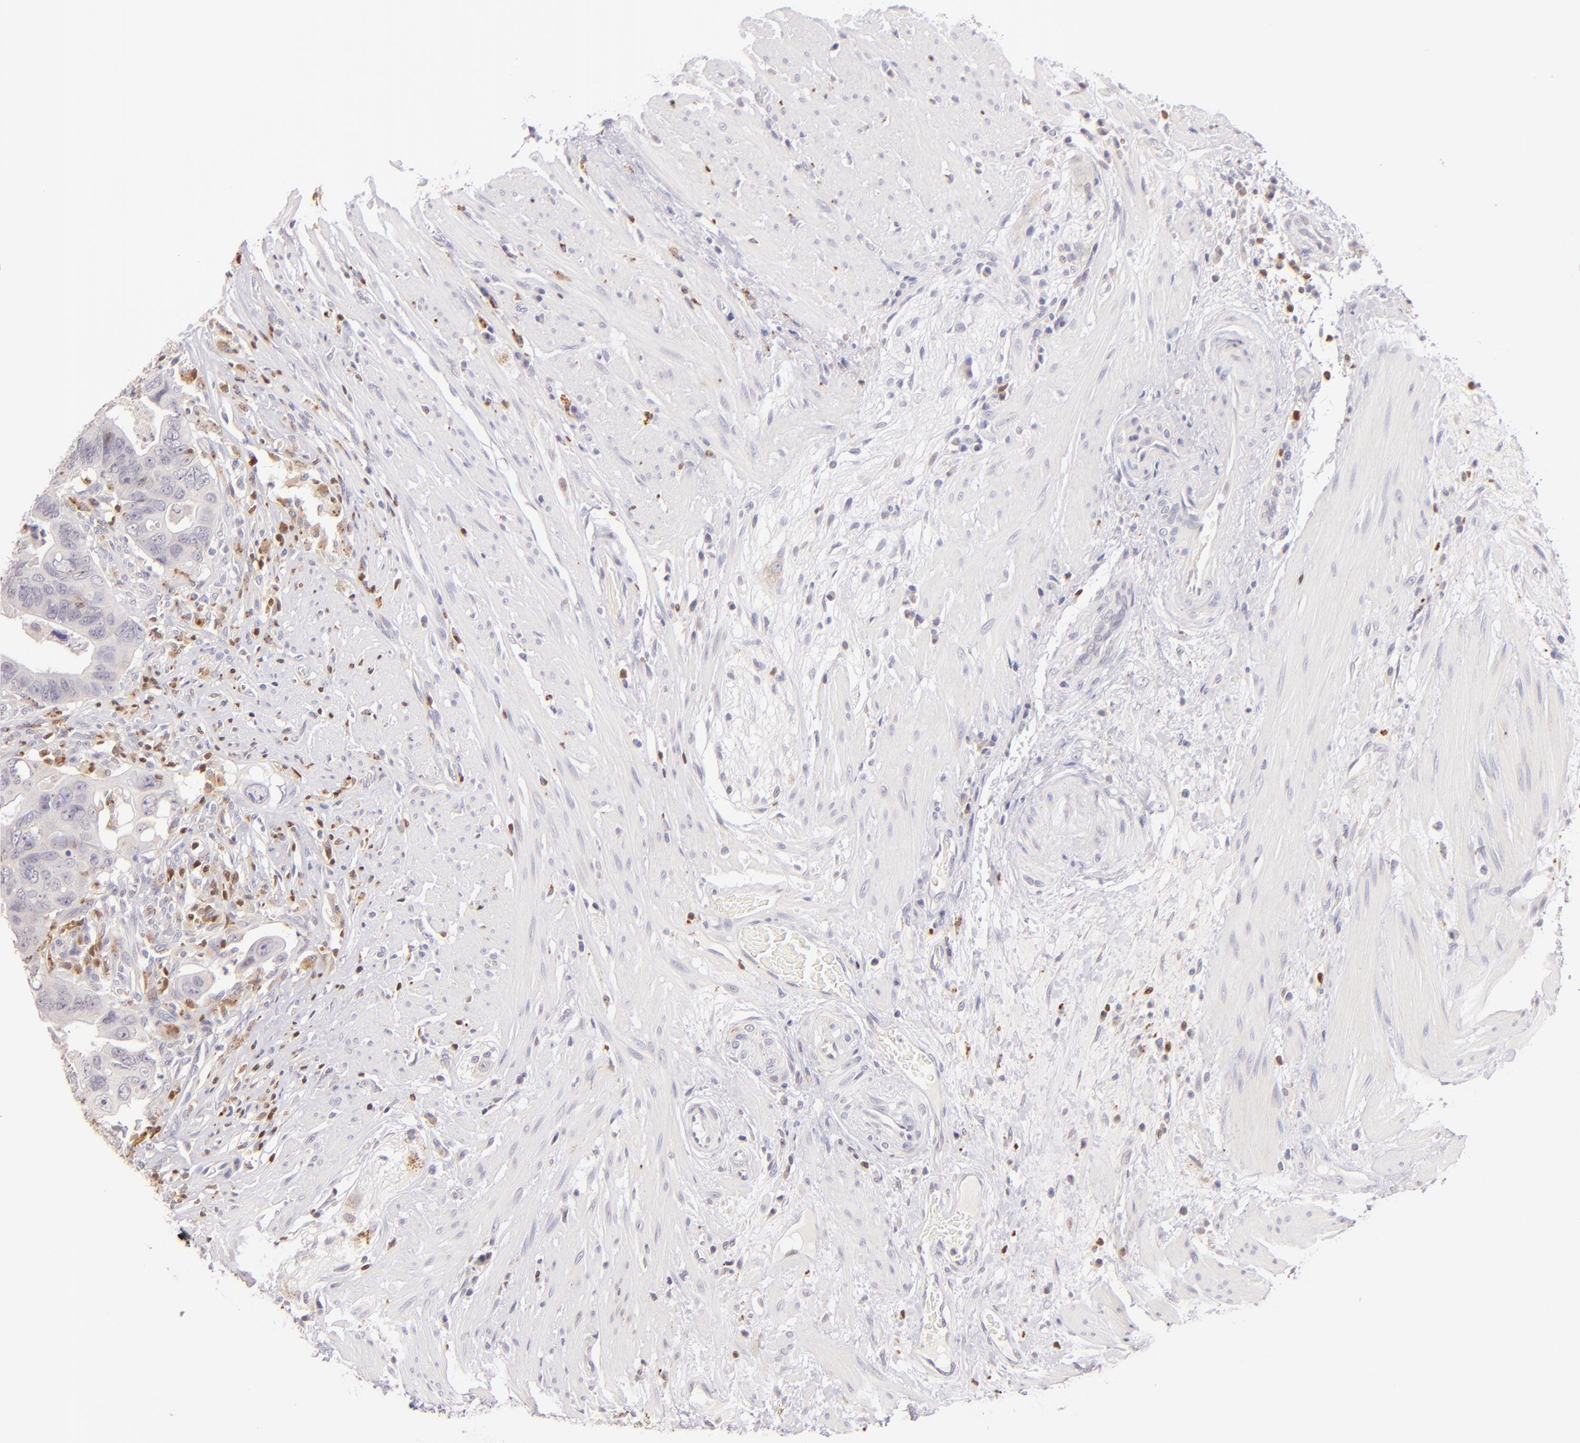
{"staining": {"intensity": "weak", "quantity": "<25%", "location": "cytoplasmic/membranous"}, "tissue": "colorectal cancer", "cell_type": "Tumor cells", "image_type": "cancer", "snomed": [{"axis": "morphology", "description": "Adenocarcinoma, NOS"}, {"axis": "topography", "description": "Rectum"}], "caption": "A high-resolution photomicrograph shows IHC staining of colorectal adenocarcinoma, which shows no significant staining in tumor cells.", "gene": "ZAP70", "patient": {"sex": "male", "age": 53}}